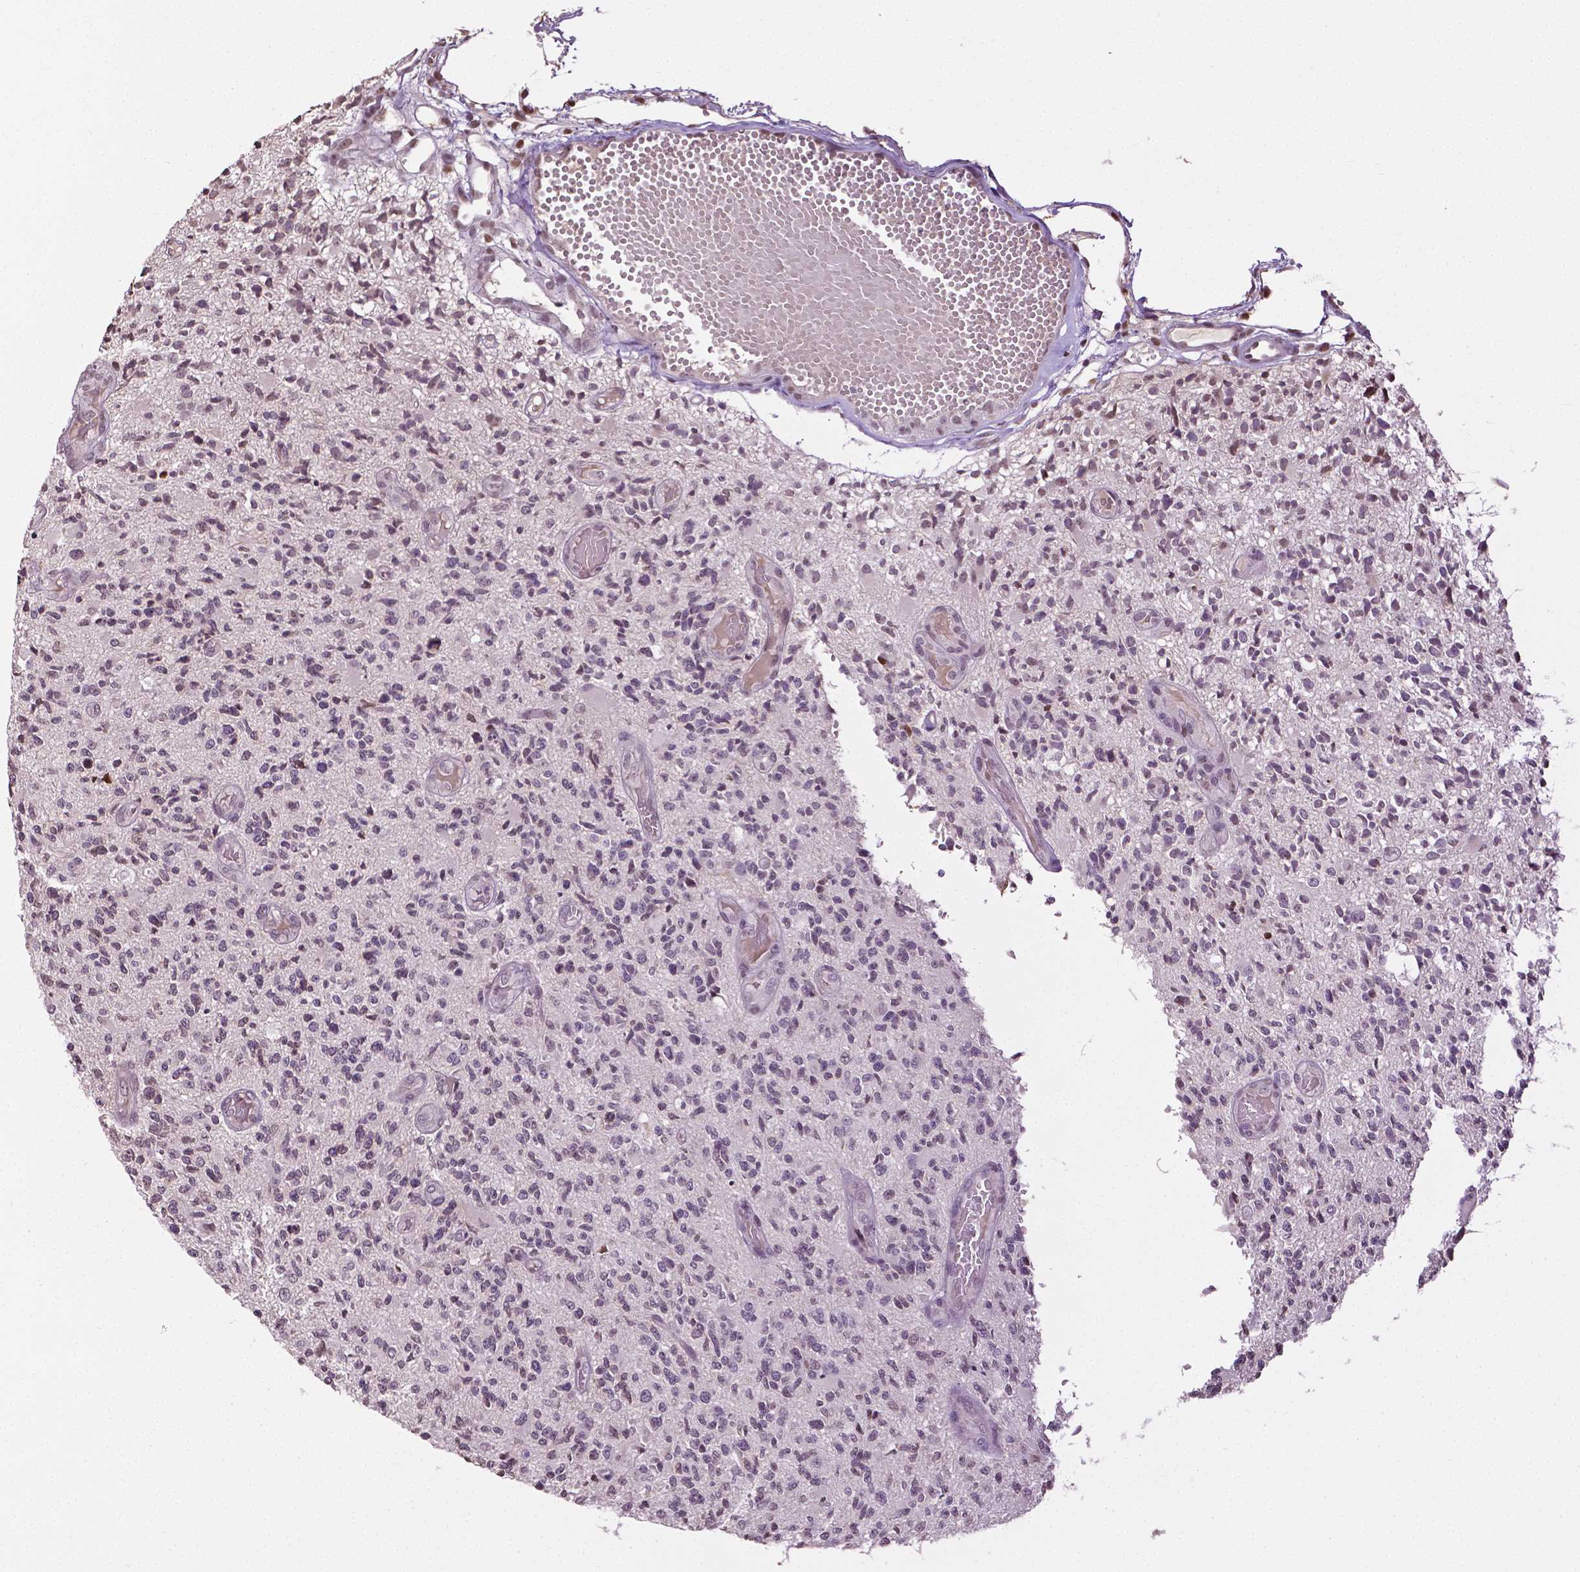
{"staining": {"intensity": "negative", "quantity": "none", "location": "none"}, "tissue": "glioma", "cell_type": "Tumor cells", "image_type": "cancer", "snomed": [{"axis": "morphology", "description": "Glioma, malignant, High grade"}, {"axis": "topography", "description": "Brain"}], "caption": "Human glioma stained for a protein using IHC displays no staining in tumor cells.", "gene": "DLX5", "patient": {"sex": "female", "age": 63}}